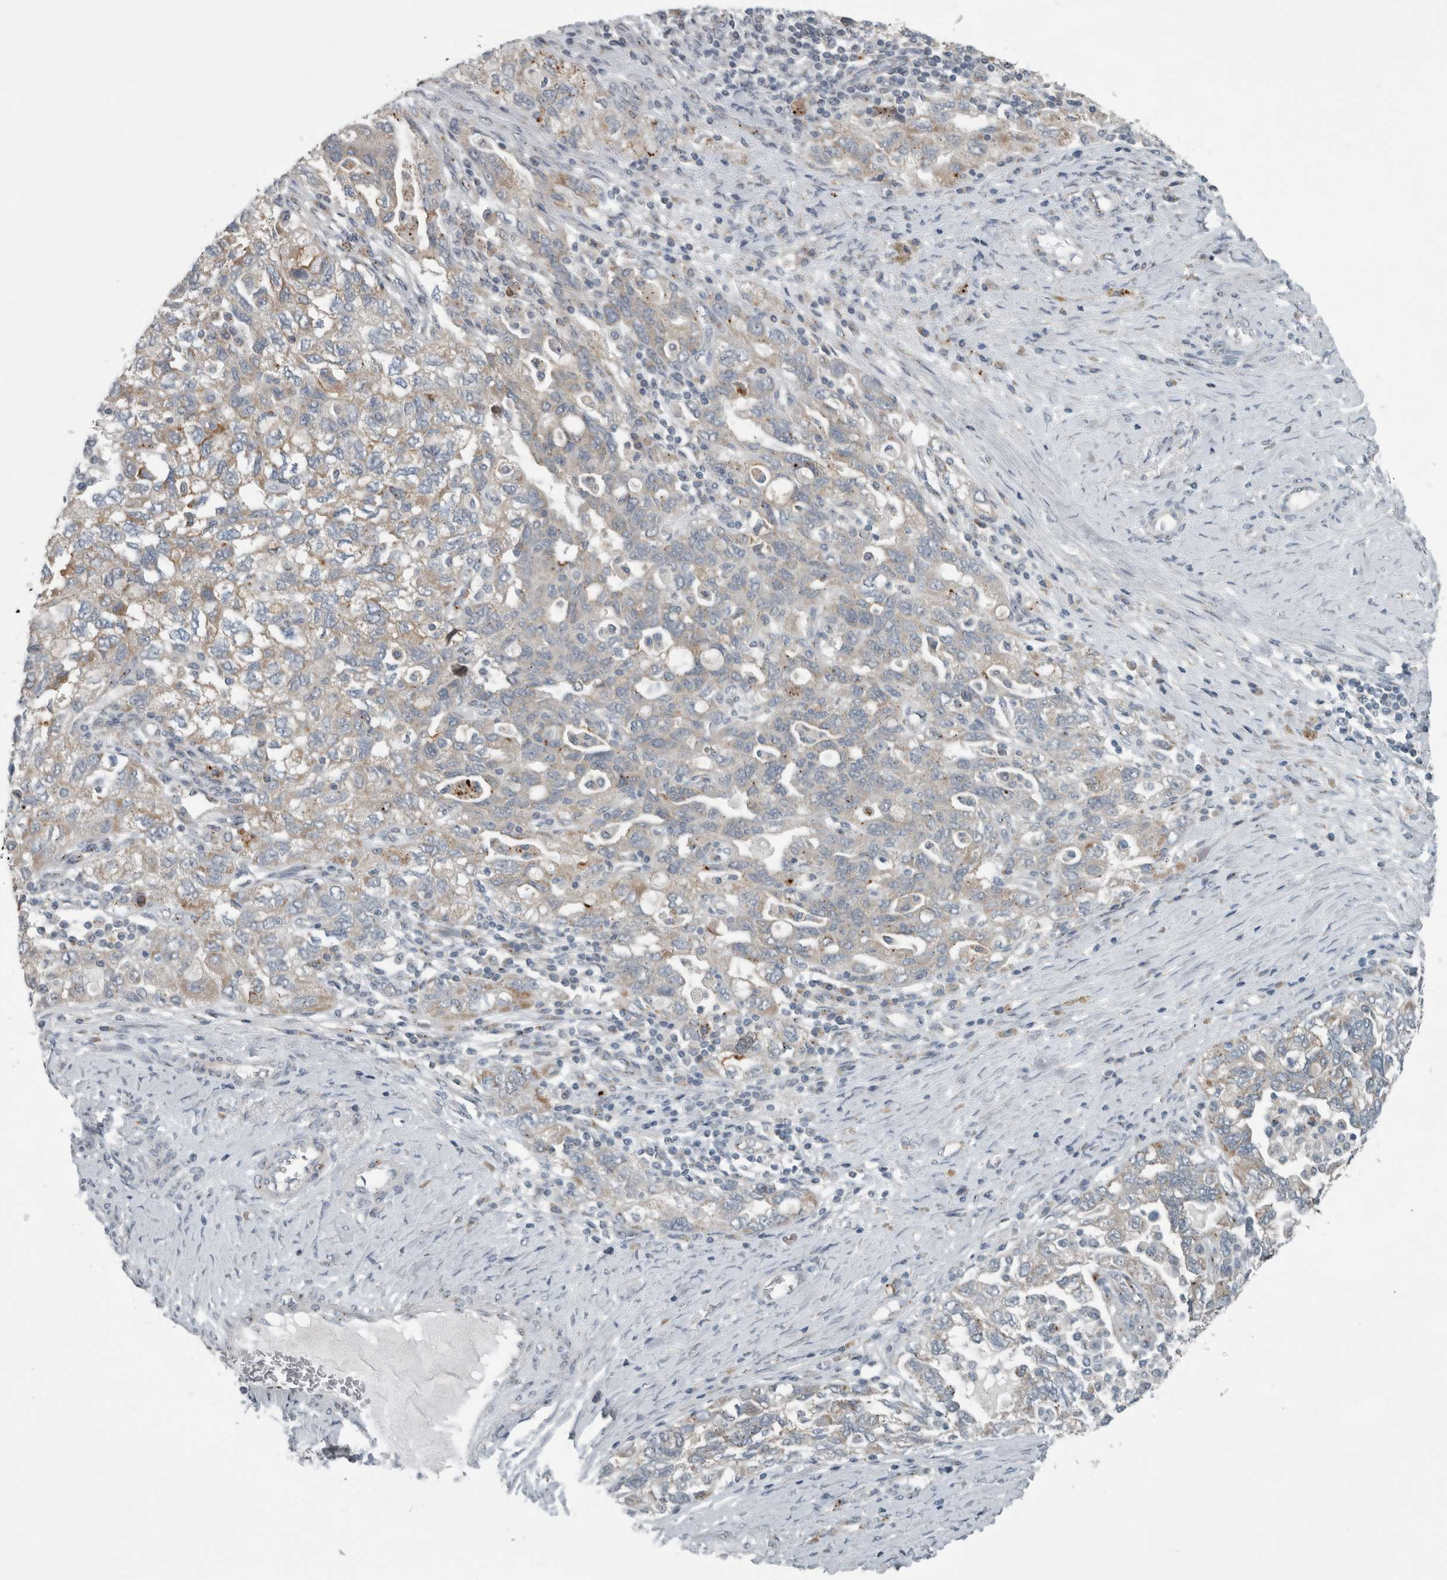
{"staining": {"intensity": "weak", "quantity": "25%-75%", "location": "cytoplasmic/membranous"}, "tissue": "ovarian cancer", "cell_type": "Tumor cells", "image_type": "cancer", "snomed": [{"axis": "morphology", "description": "Carcinoma, NOS"}, {"axis": "morphology", "description": "Cystadenocarcinoma, serous, NOS"}, {"axis": "topography", "description": "Ovary"}], "caption": "Immunohistochemistry histopathology image of neoplastic tissue: human ovarian carcinoma stained using IHC reveals low levels of weak protein expression localized specifically in the cytoplasmic/membranous of tumor cells, appearing as a cytoplasmic/membranous brown color.", "gene": "KIF1C", "patient": {"sex": "female", "age": 69}}